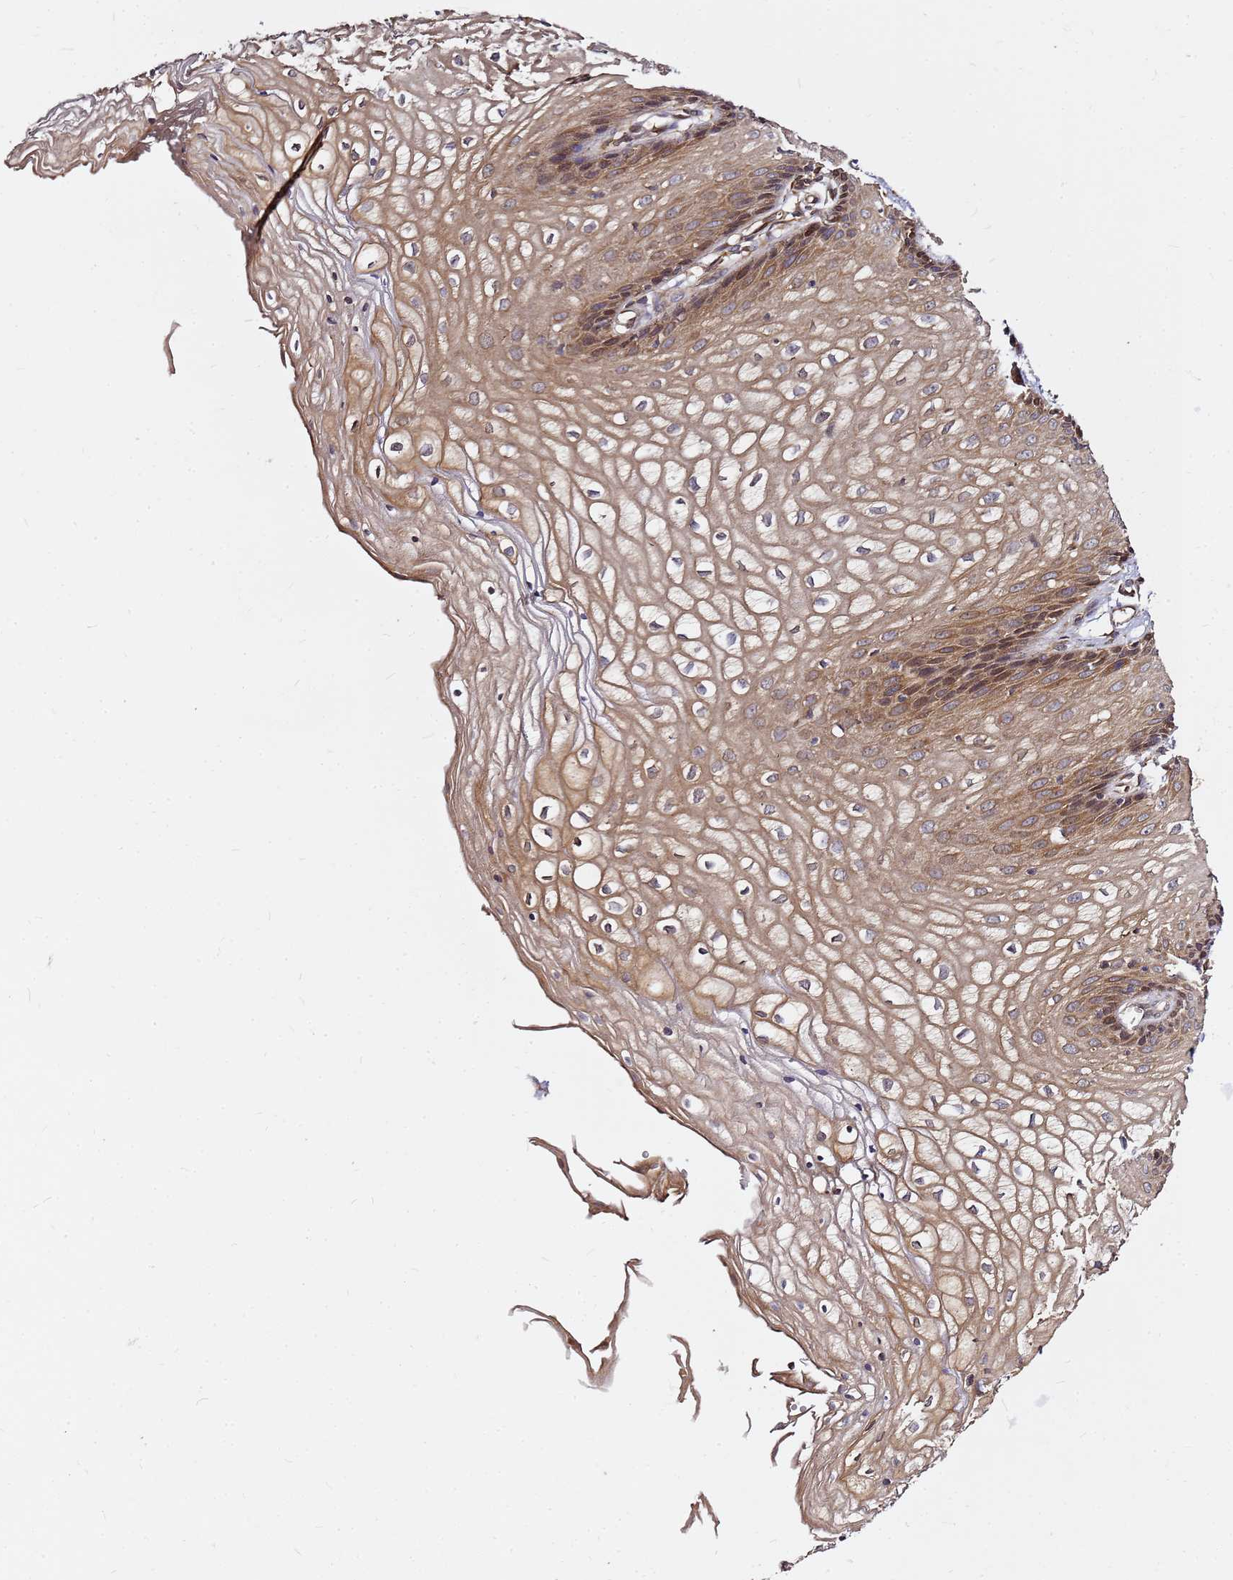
{"staining": {"intensity": "strong", "quantity": "25%-75%", "location": "cytoplasmic/membranous"}, "tissue": "vagina", "cell_type": "Squamous epithelial cells", "image_type": "normal", "snomed": [{"axis": "morphology", "description": "Normal tissue, NOS"}, {"axis": "topography", "description": "Vagina"}], "caption": "Strong cytoplasmic/membranous expression for a protein is appreciated in about 25%-75% of squamous epithelial cells of benign vagina using immunohistochemistry (IHC).", "gene": "NUDT14", "patient": {"sex": "female", "age": 34}}